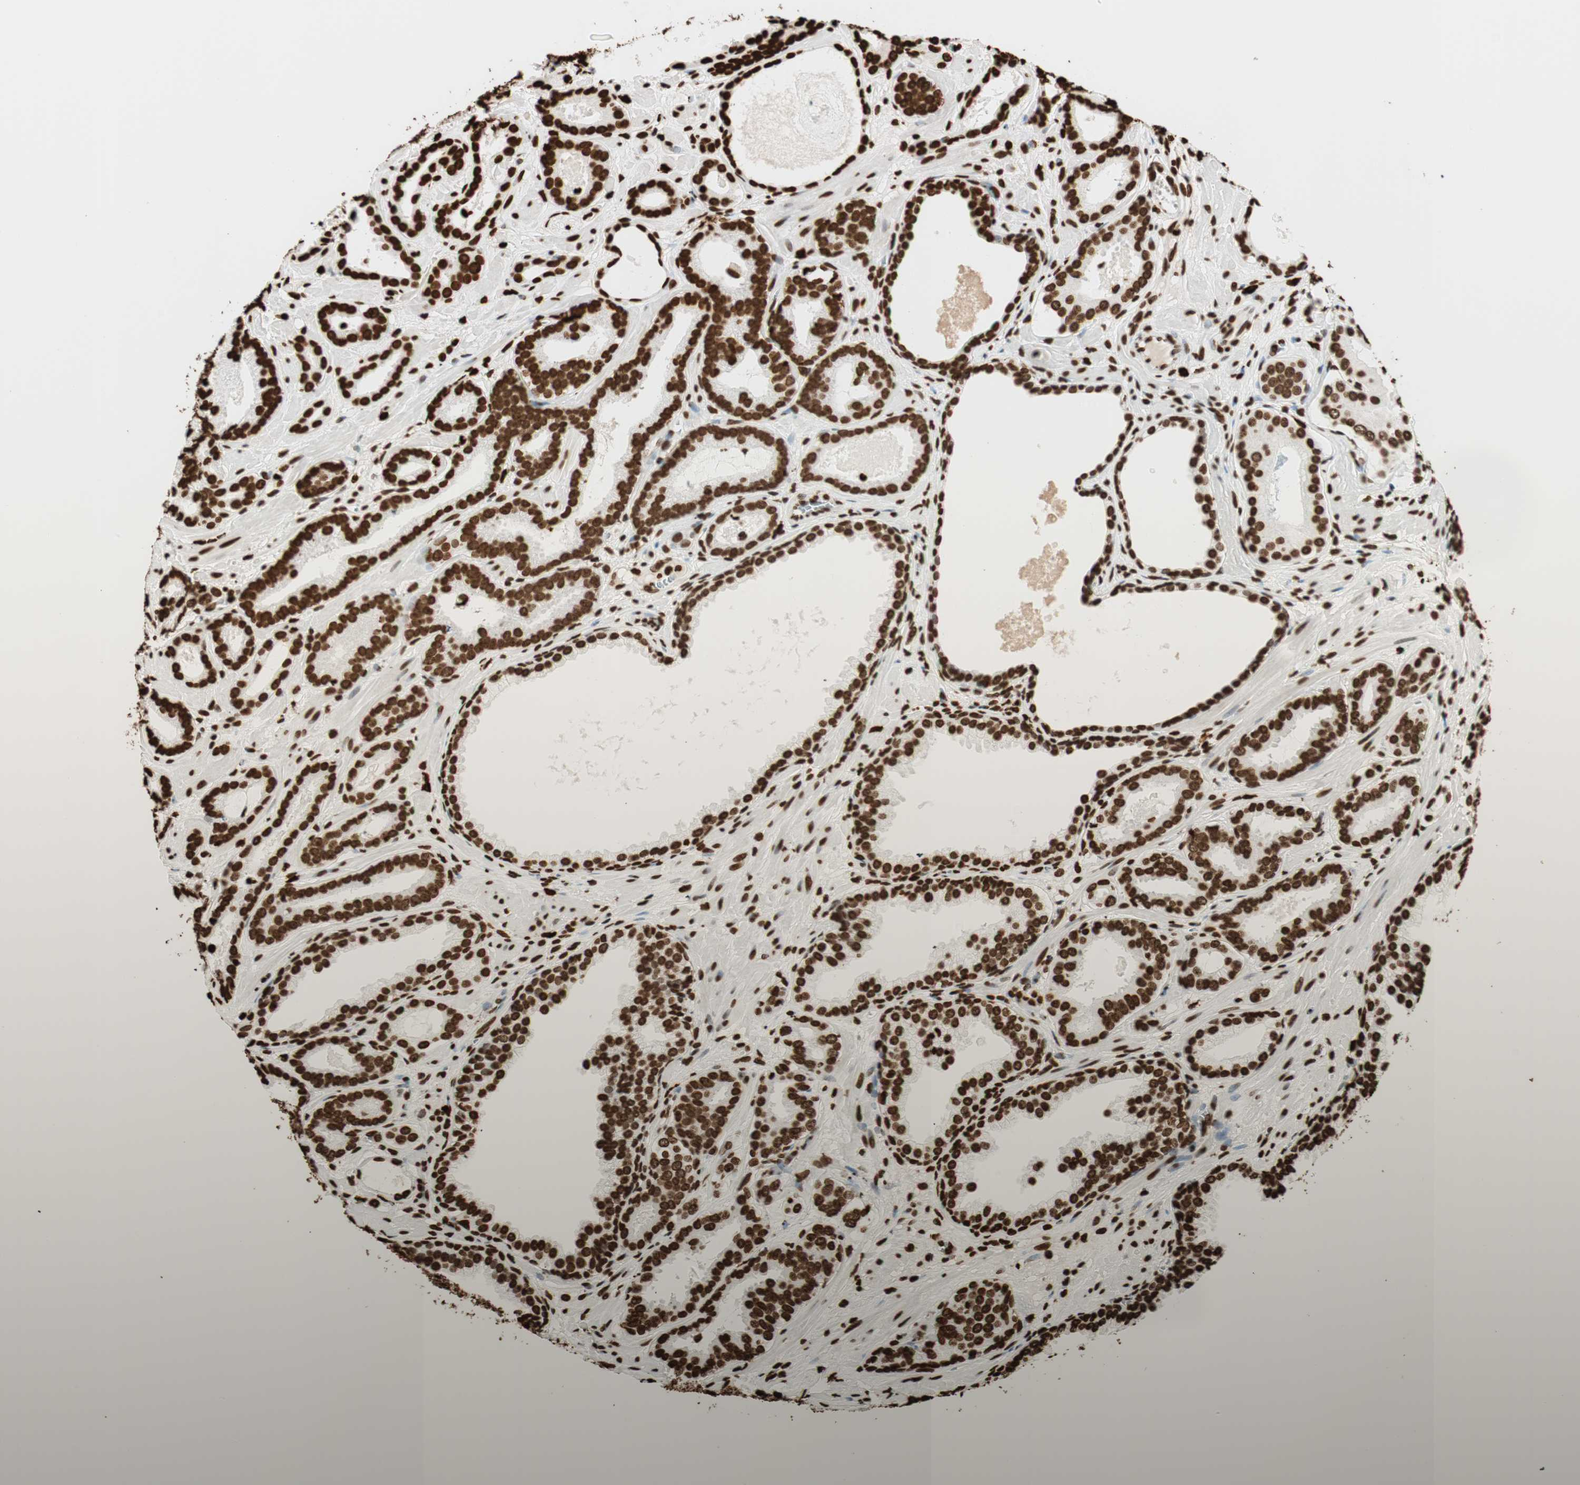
{"staining": {"intensity": "strong", "quantity": ">75%", "location": "nuclear"}, "tissue": "prostate cancer", "cell_type": "Tumor cells", "image_type": "cancer", "snomed": [{"axis": "morphology", "description": "Adenocarcinoma, Low grade"}, {"axis": "topography", "description": "Prostate"}], "caption": "Prostate cancer tissue shows strong nuclear staining in about >75% of tumor cells, visualized by immunohistochemistry.", "gene": "GLI2", "patient": {"sex": "male", "age": 57}}